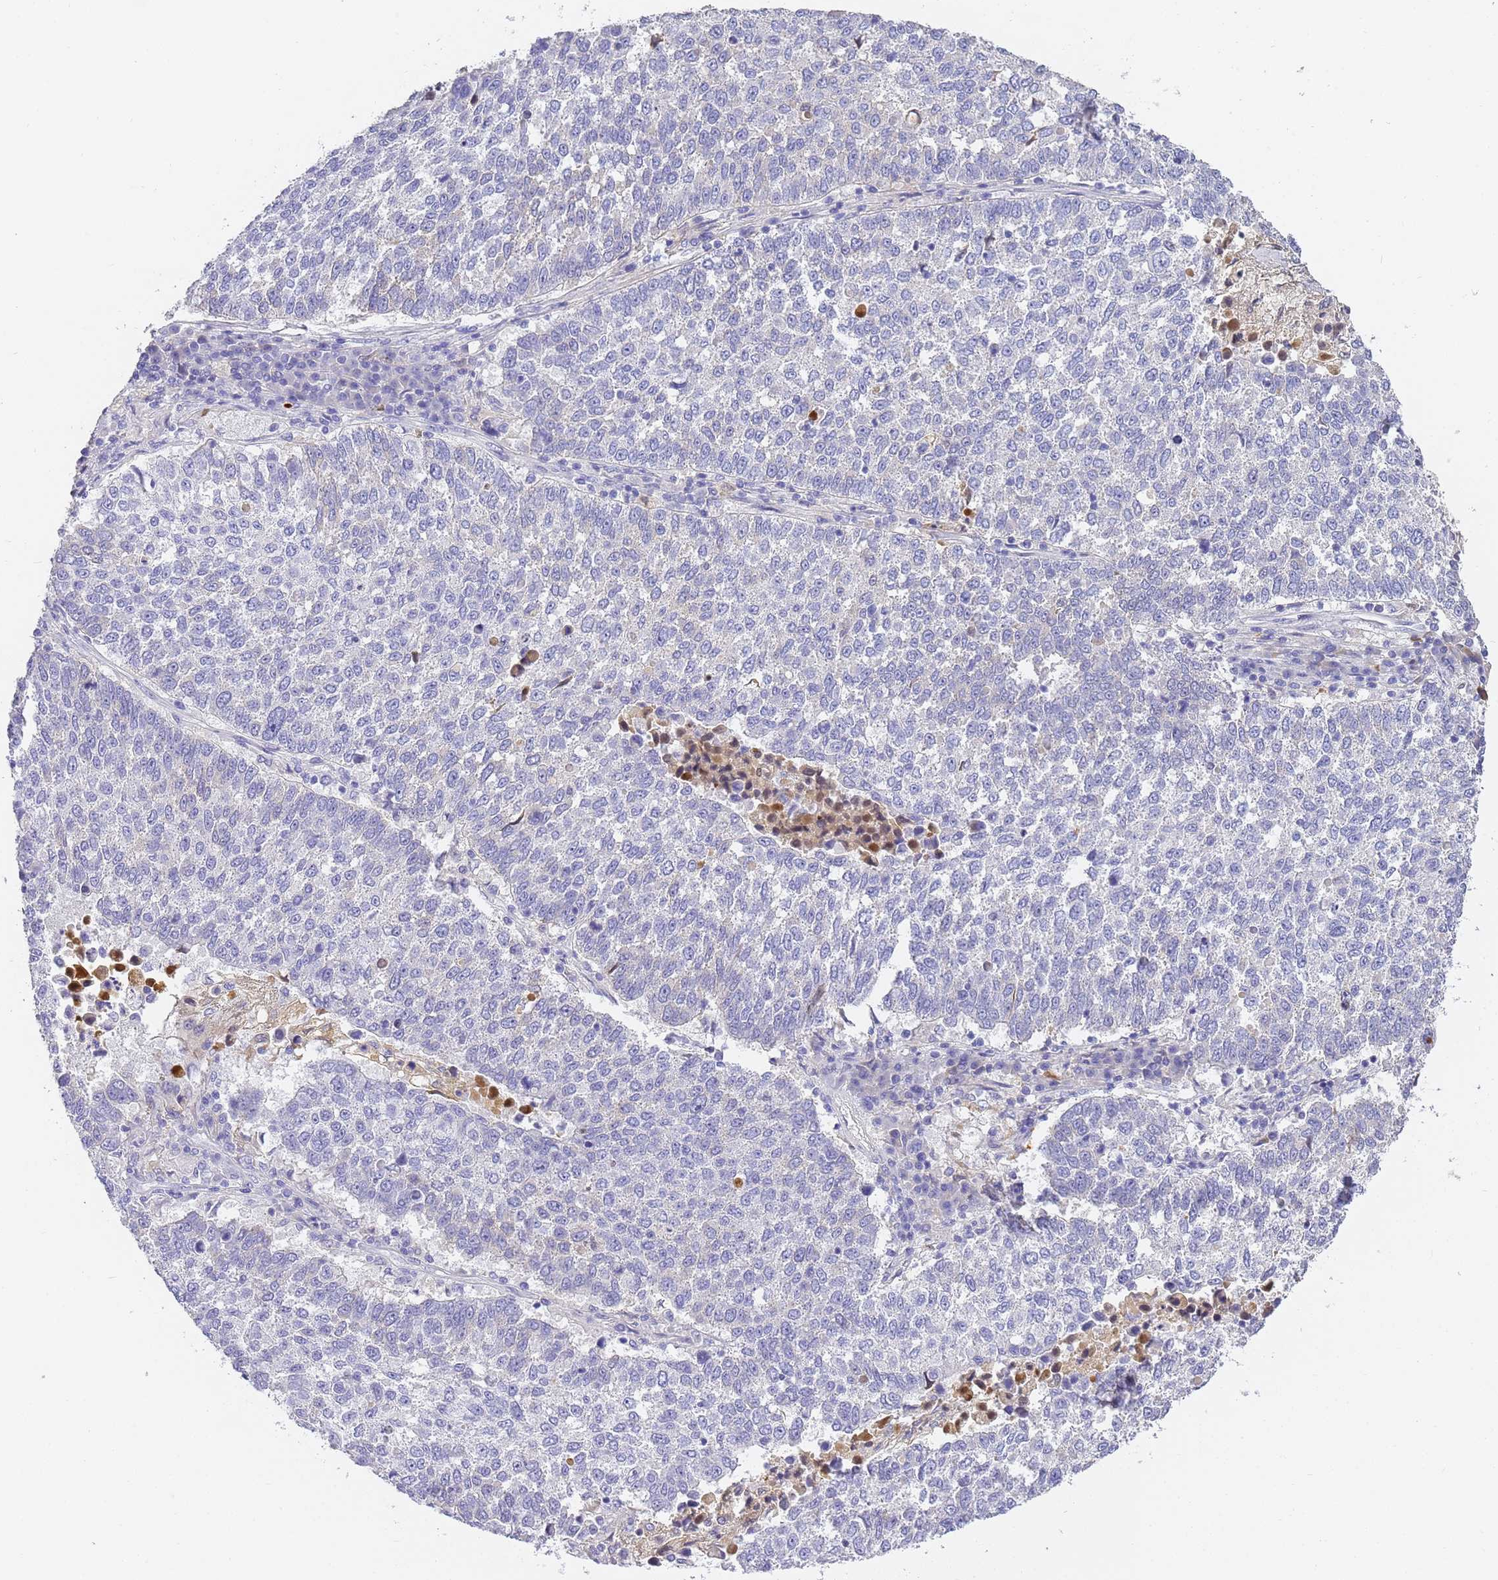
{"staining": {"intensity": "negative", "quantity": "none", "location": "none"}, "tissue": "lung cancer", "cell_type": "Tumor cells", "image_type": "cancer", "snomed": [{"axis": "morphology", "description": "Squamous cell carcinoma, NOS"}, {"axis": "topography", "description": "Lung"}], "caption": "The micrograph exhibits no significant staining in tumor cells of squamous cell carcinoma (lung). (DAB IHC, high magnification).", "gene": "CFHR2", "patient": {"sex": "male", "age": 73}}